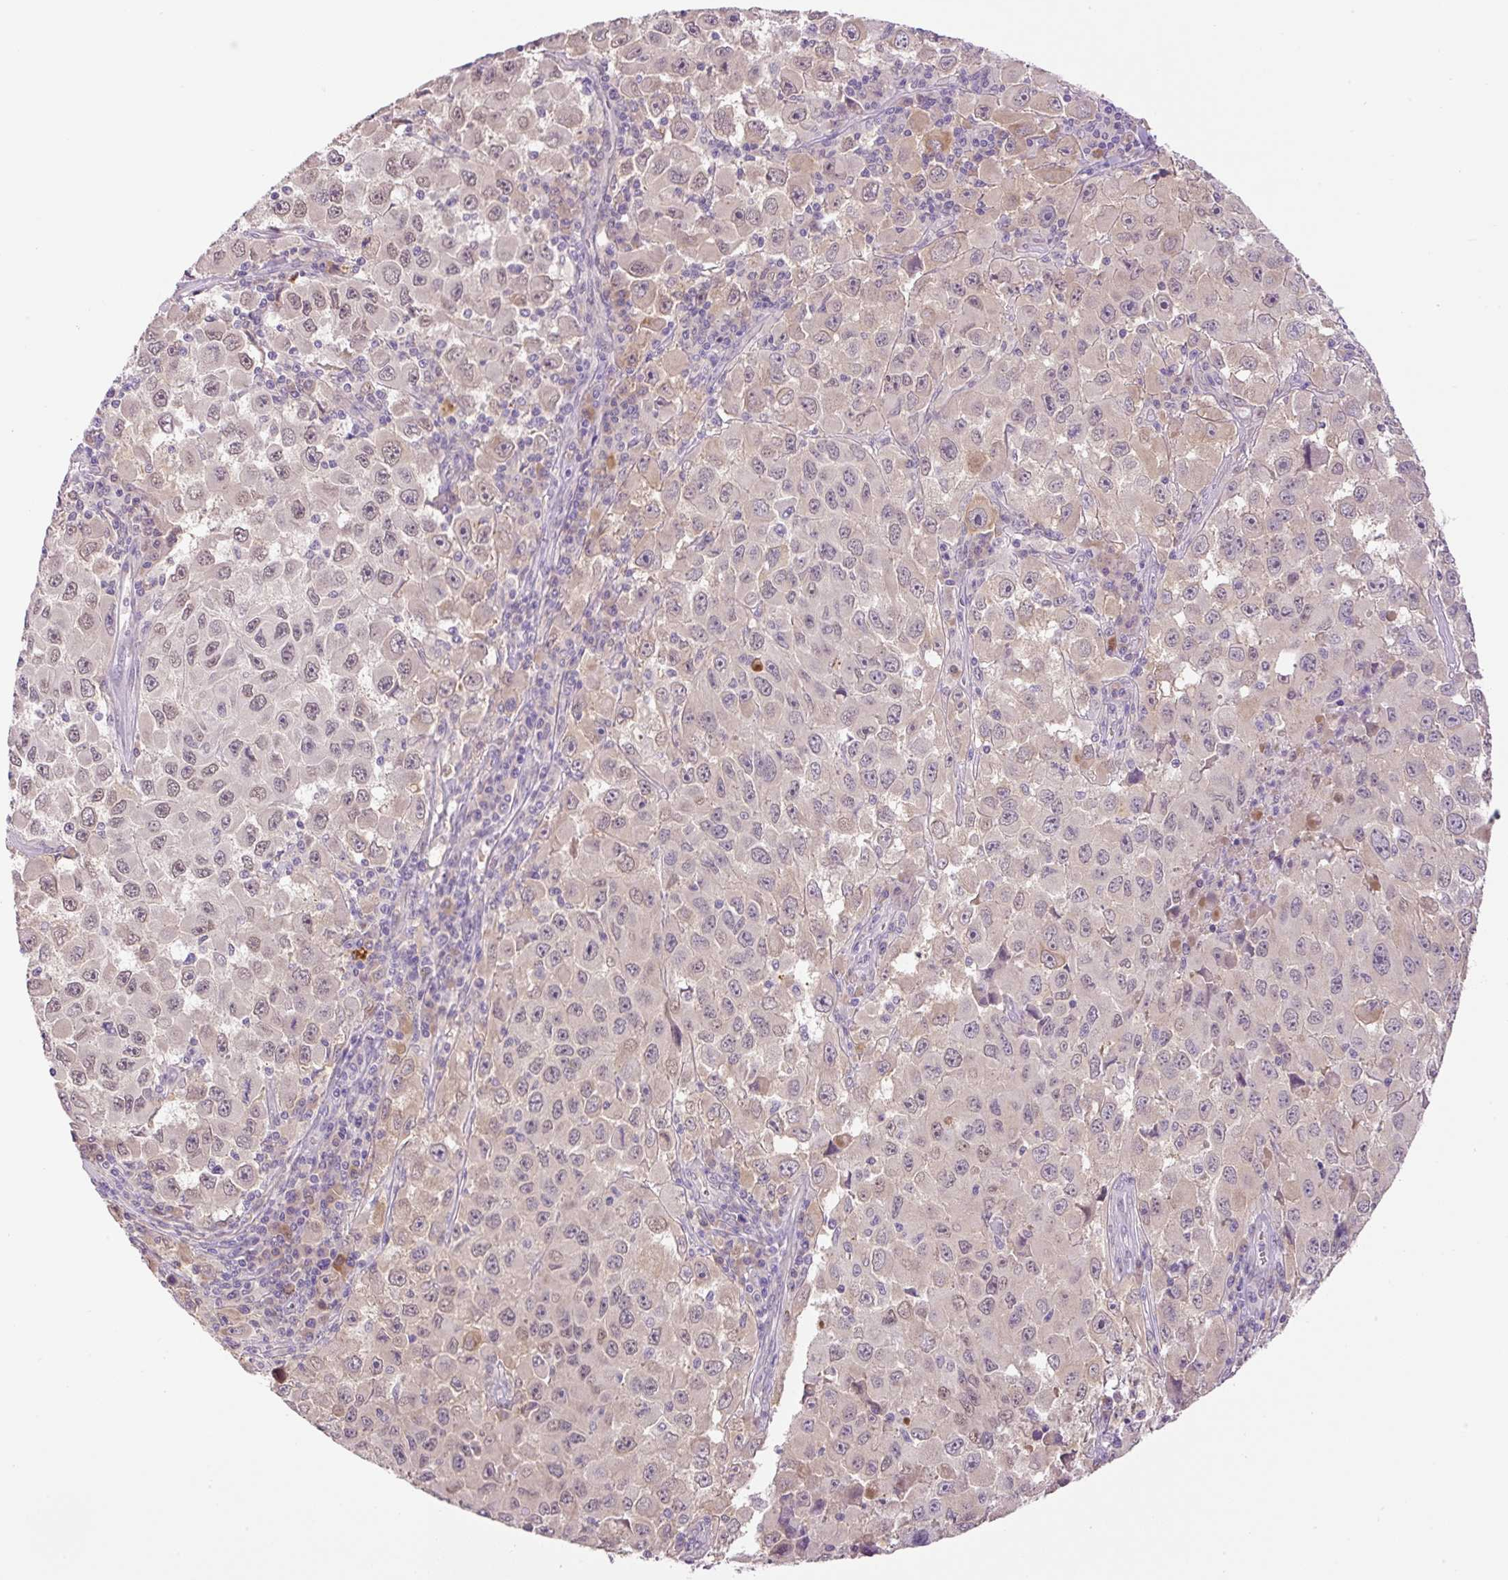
{"staining": {"intensity": "negative", "quantity": "none", "location": "none"}, "tissue": "melanoma", "cell_type": "Tumor cells", "image_type": "cancer", "snomed": [{"axis": "morphology", "description": "Malignant melanoma, Metastatic site"}, {"axis": "topography", "description": "Lymph node"}], "caption": "An IHC micrograph of melanoma is shown. There is no staining in tumor cells of melanoma.", "gene": "HABP4", "patient": {"sex": "female", "age": 67}}